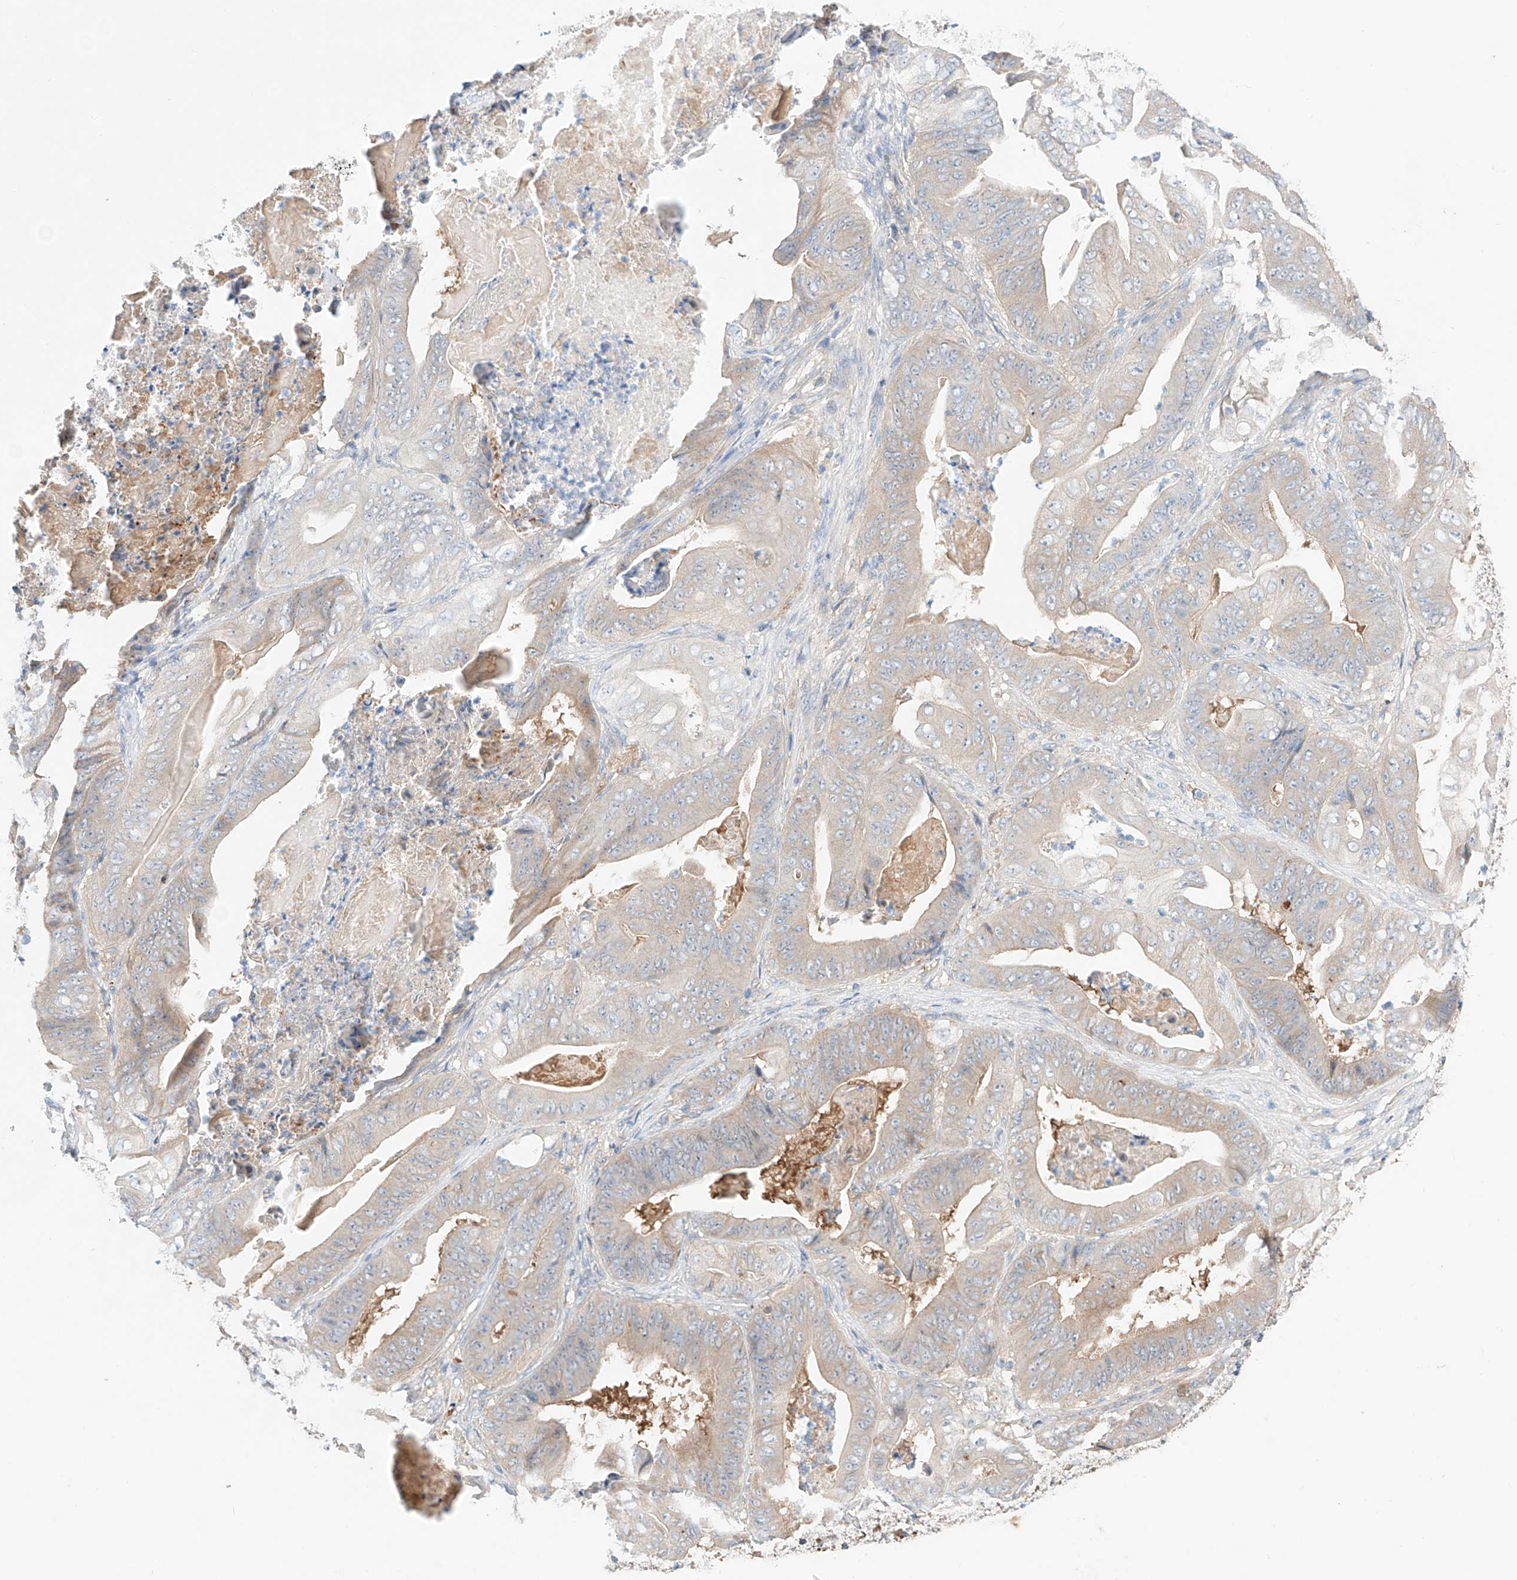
{"staining": {"intensity": "weak", "quantity": "<25%", "location": "cytoplasmic/membranous"}, "tissue": "stomach cancer", "cell_type": "Tumor cells", "image_type": "cancer", "snomed": [{"axis": "morphology", "description": "Adenocarcinoma, NOS"}, {"axis": "topography", "description": "Stomach"}], "caption": "DAB (3,3'-diaminobenzidine) immunohistochemical staining of human stomach cancer (adenocarcinoma) exhibits no significant expression in tumor cells.", "gene": "PGGT1B", "patient": {"sex": "female", "age": 73}}